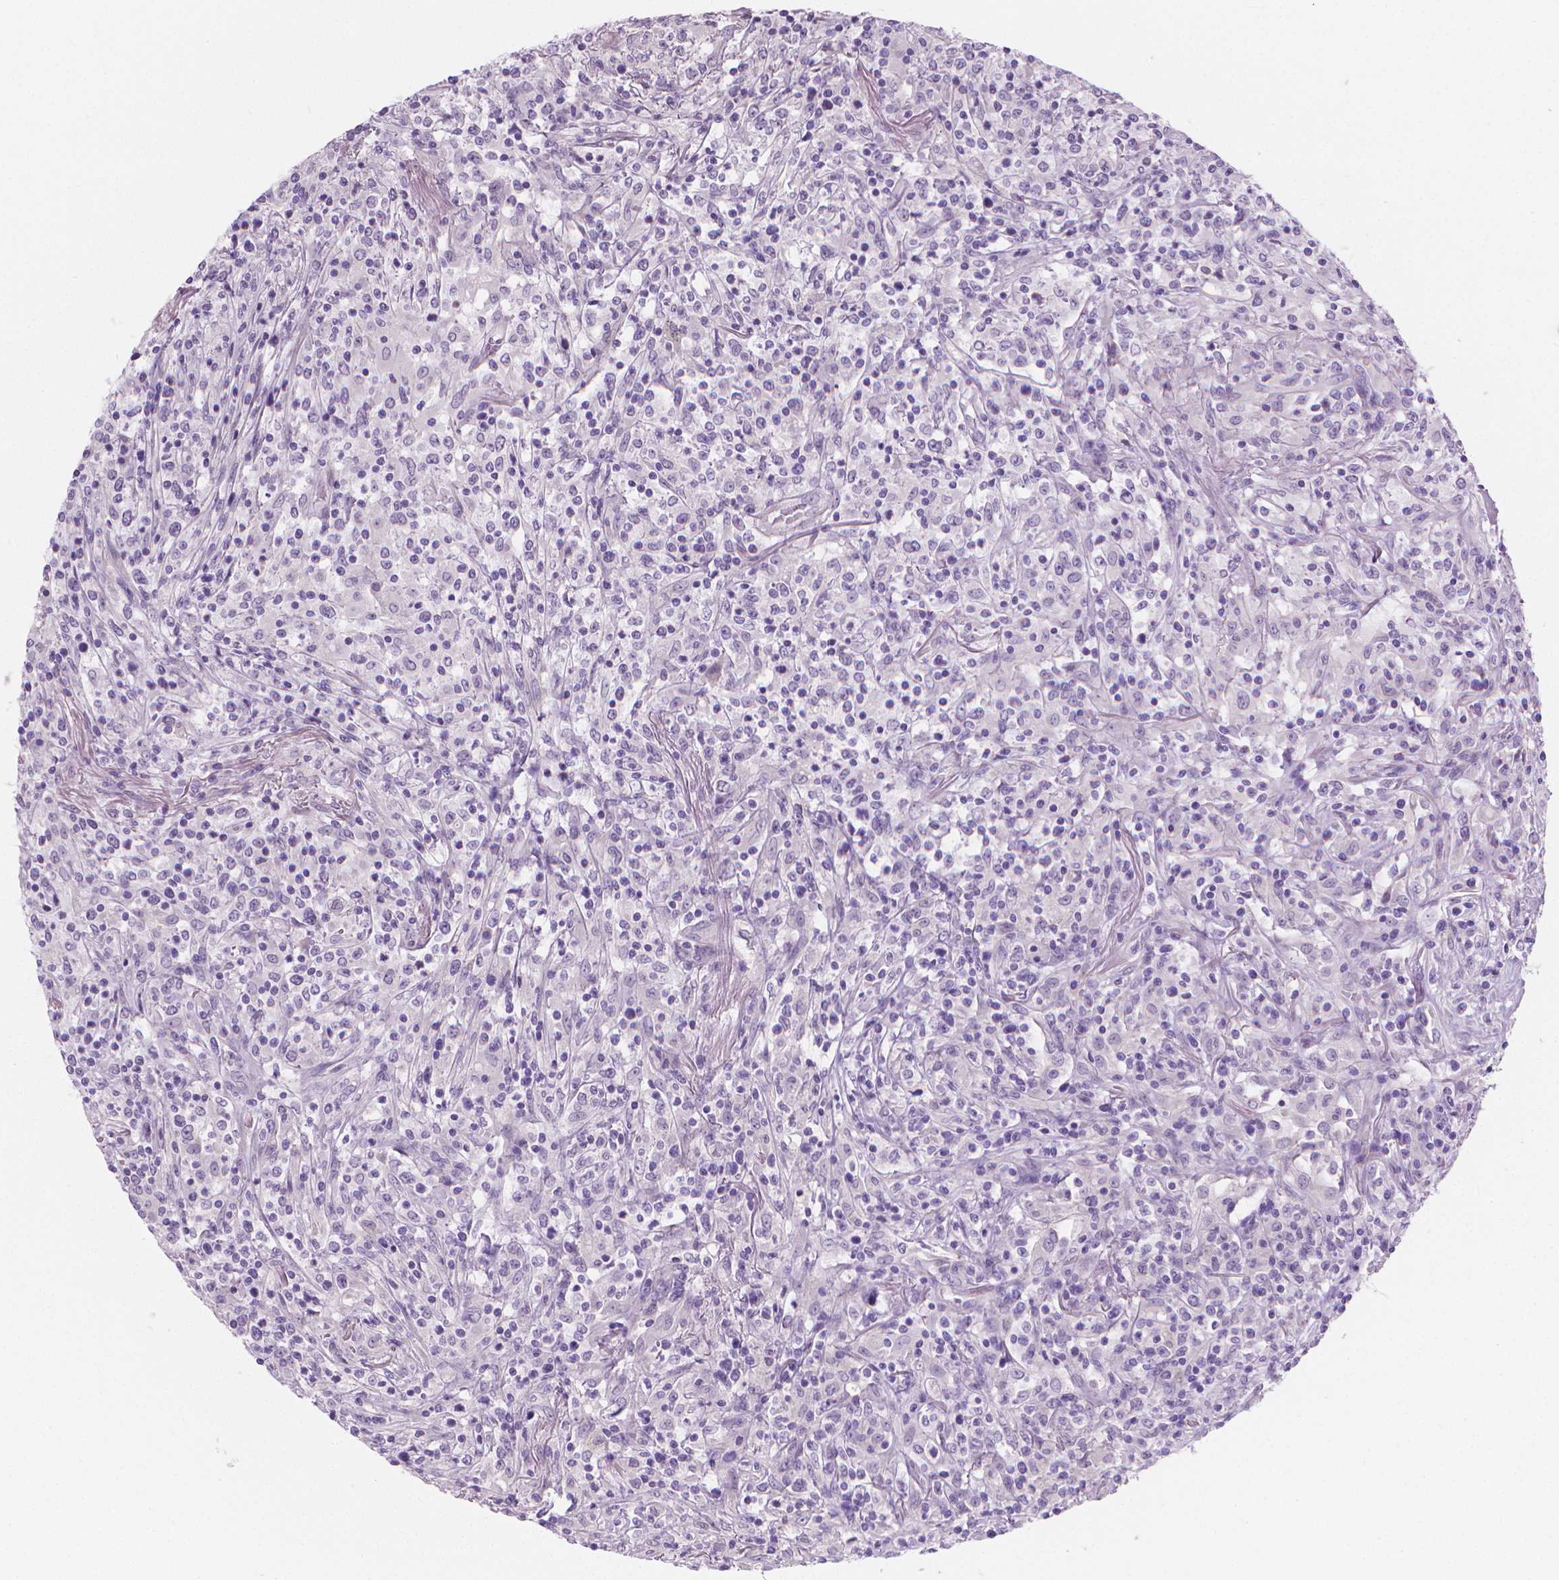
{"staining": {"intensity": "negative", "quantity": "none", "location": "none"}, "tissue": "lymphoma", "cell_type": "Tumor cells", "image_type": "cancer", "snomed": [{"axis": "morphology", "description": "Malignant lymphoma, non-Hodgkin's type, High grade"}, {"axis": "topography", "description": "Lung"}], "caption": "DAB (3,3'-diaminobenzidine) immunohistochemical staining of human high-grade malignant lymphoma, non-Hodgkin's type demonstrates no significant staining in tumor cells. (Brightfield microscopy of DAB (3,3'-diaminobenzidine) IHC at high magnification).", "gene": "GSDMA", "patient": {"sex": "male", "age": 79}}